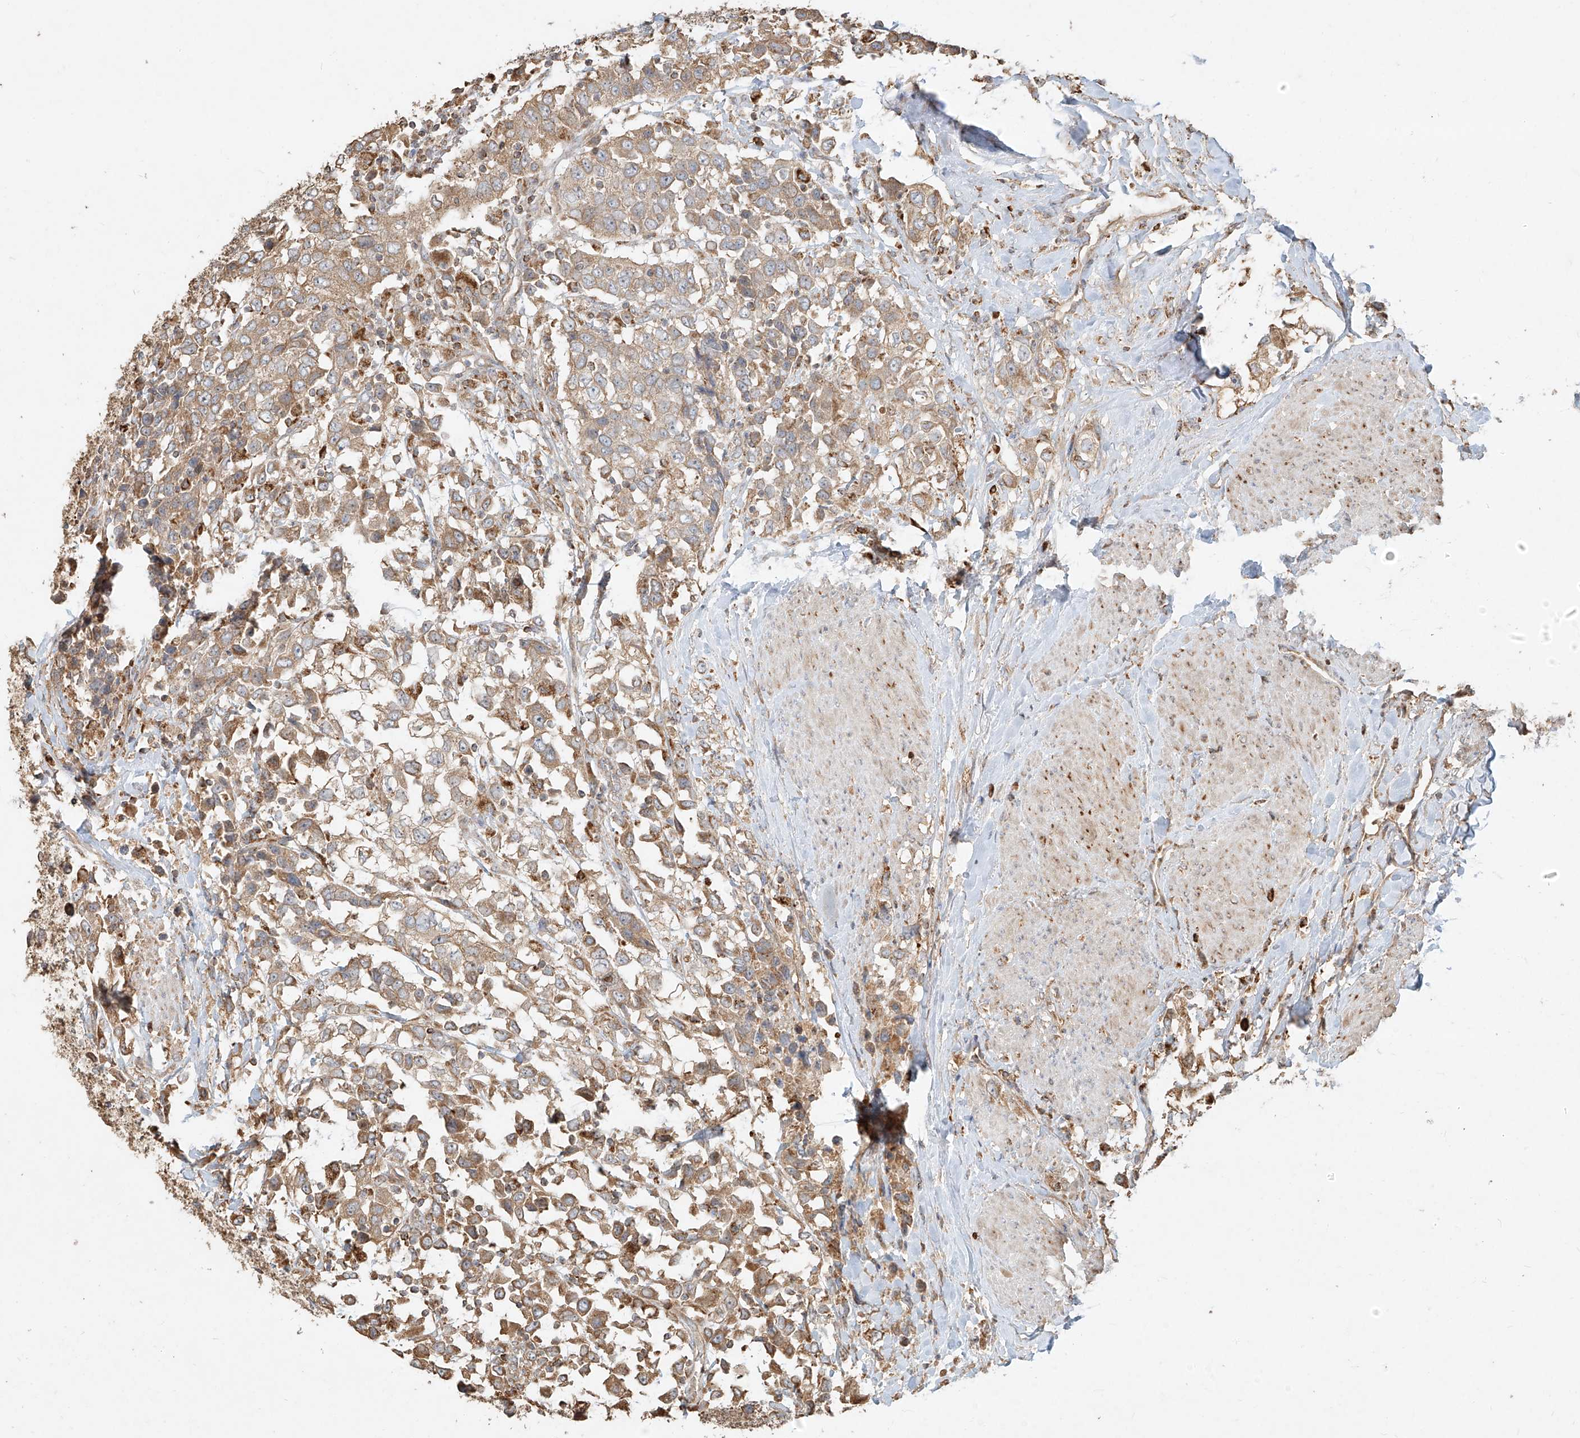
{"staining": {"intensity": "moderate", "quantity": "25%-75%", "location": "cytoplasmic/membranous"}, "tissue": "urothelial cancer", "cell_type": "Tumor cells", "image_type": "cancer", "snomed": [{"axis": "morphology", "description": "Urothelial carcinoma, High grade"}, {"axis": "topography", "description": "Urinary bladder"}], "caption": "DAB (3,3'-diaminobenzidine) immunohistochemical staining of high-grade urothelial carcinoma displays moderate cytoplasmic/membranous protein staining in approximately 25%-75% of tumor cells. Using DAB (brown) and hematoxylin (blue) stains, captured at high magnification using brightfield microscopy.", "gene": "EFNB1", "patient": {"sex": "female", "age": 80}}